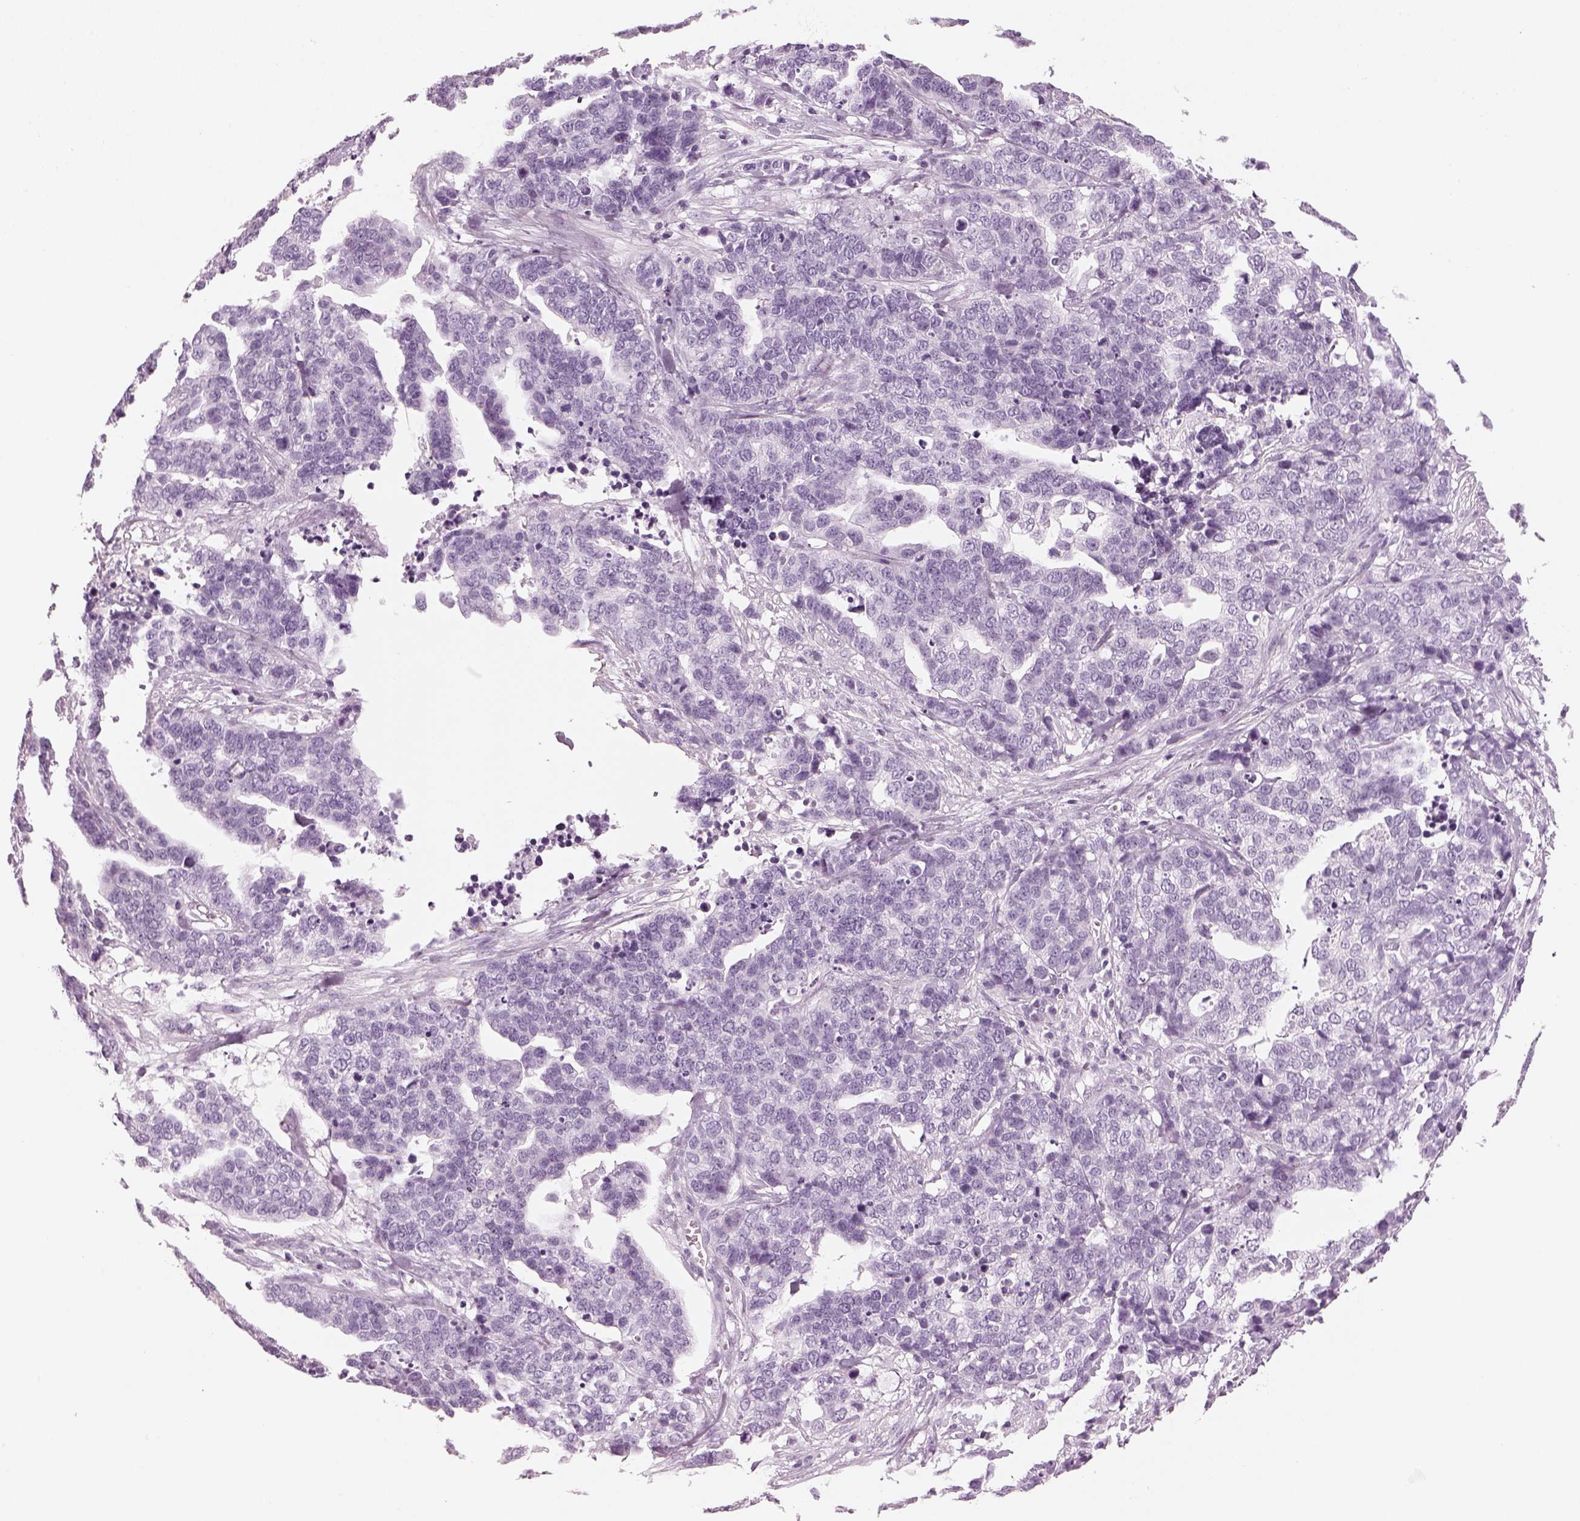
{"staining": {"intensity": "negative", "quantity": "none", "location": "none"}, "tissue": "ovarian cancer", "cell_type": "Tumor cells", "image_type": "cancer", "snomed": [{"axis": "morphology", "description": "Carcinoma, endometroid"}, {"axis": "topography", "description": "Ovary"}], "caption": "DAB (3,3'-diaminobenzidine) immunohistochemical staining of human ovarian cancer (endometroid carcinoma) displays no significant expression in tumor cells.", "gene": "SAG", "patient": {"sex": "female", "age": 65}}